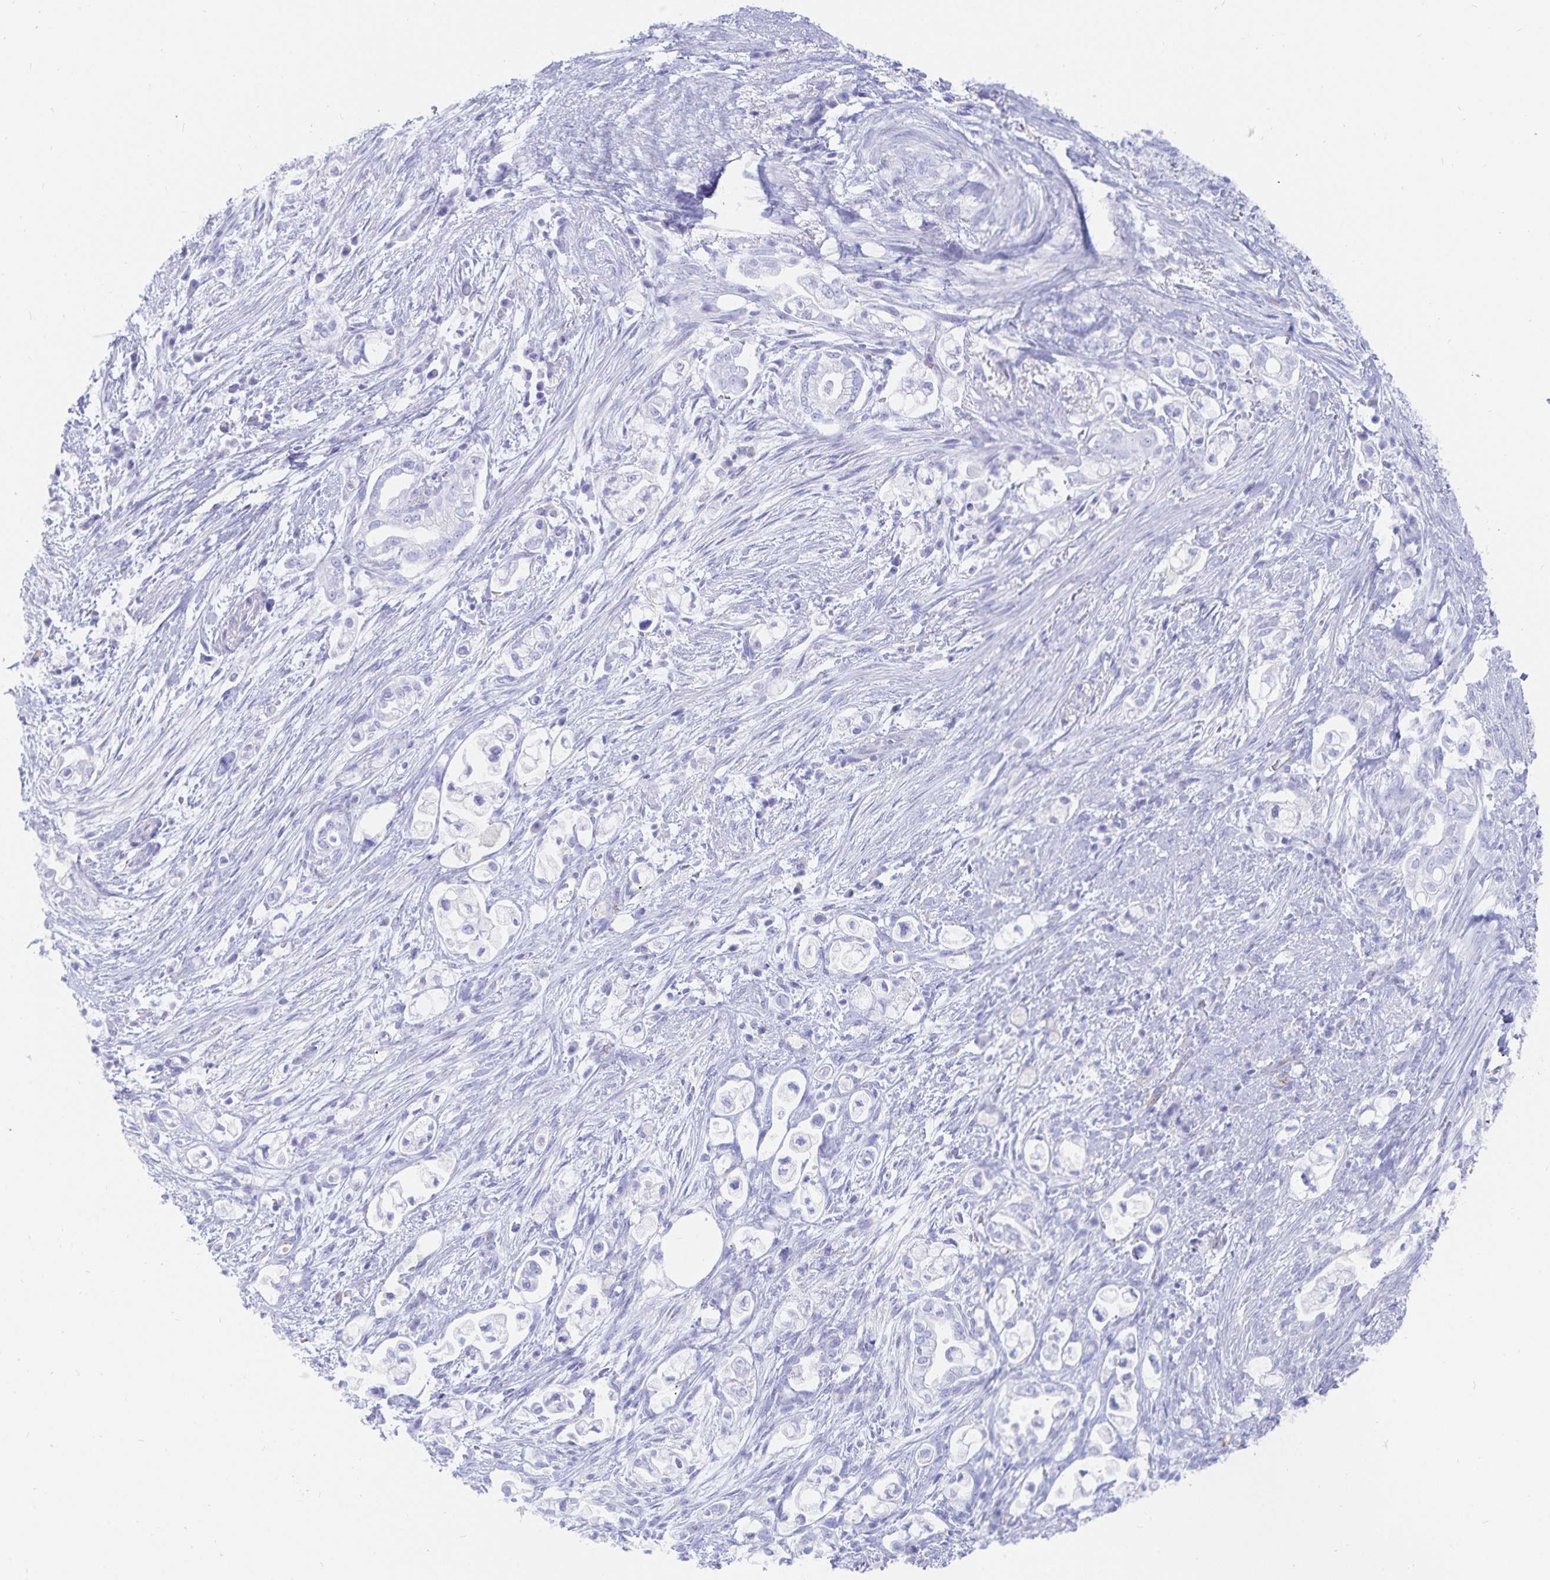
{"staining": {"intensity": "negative", "quantity": "none", "location": "none"}, "tissue": "pancreatic cancer", "cell_type": "Tumor cells", "image_type": "cancer", "snomed": [{"axis": "morphology", "description": "Adenocarcinoma, NOS"}, {"axis": "topography", "description": "Pancreas"}], "caption": "The image displays no staining of tumor cells in pancreatic cancer.", "gene": "INSL5", "patient": {"sex": "female", "age": 69}}